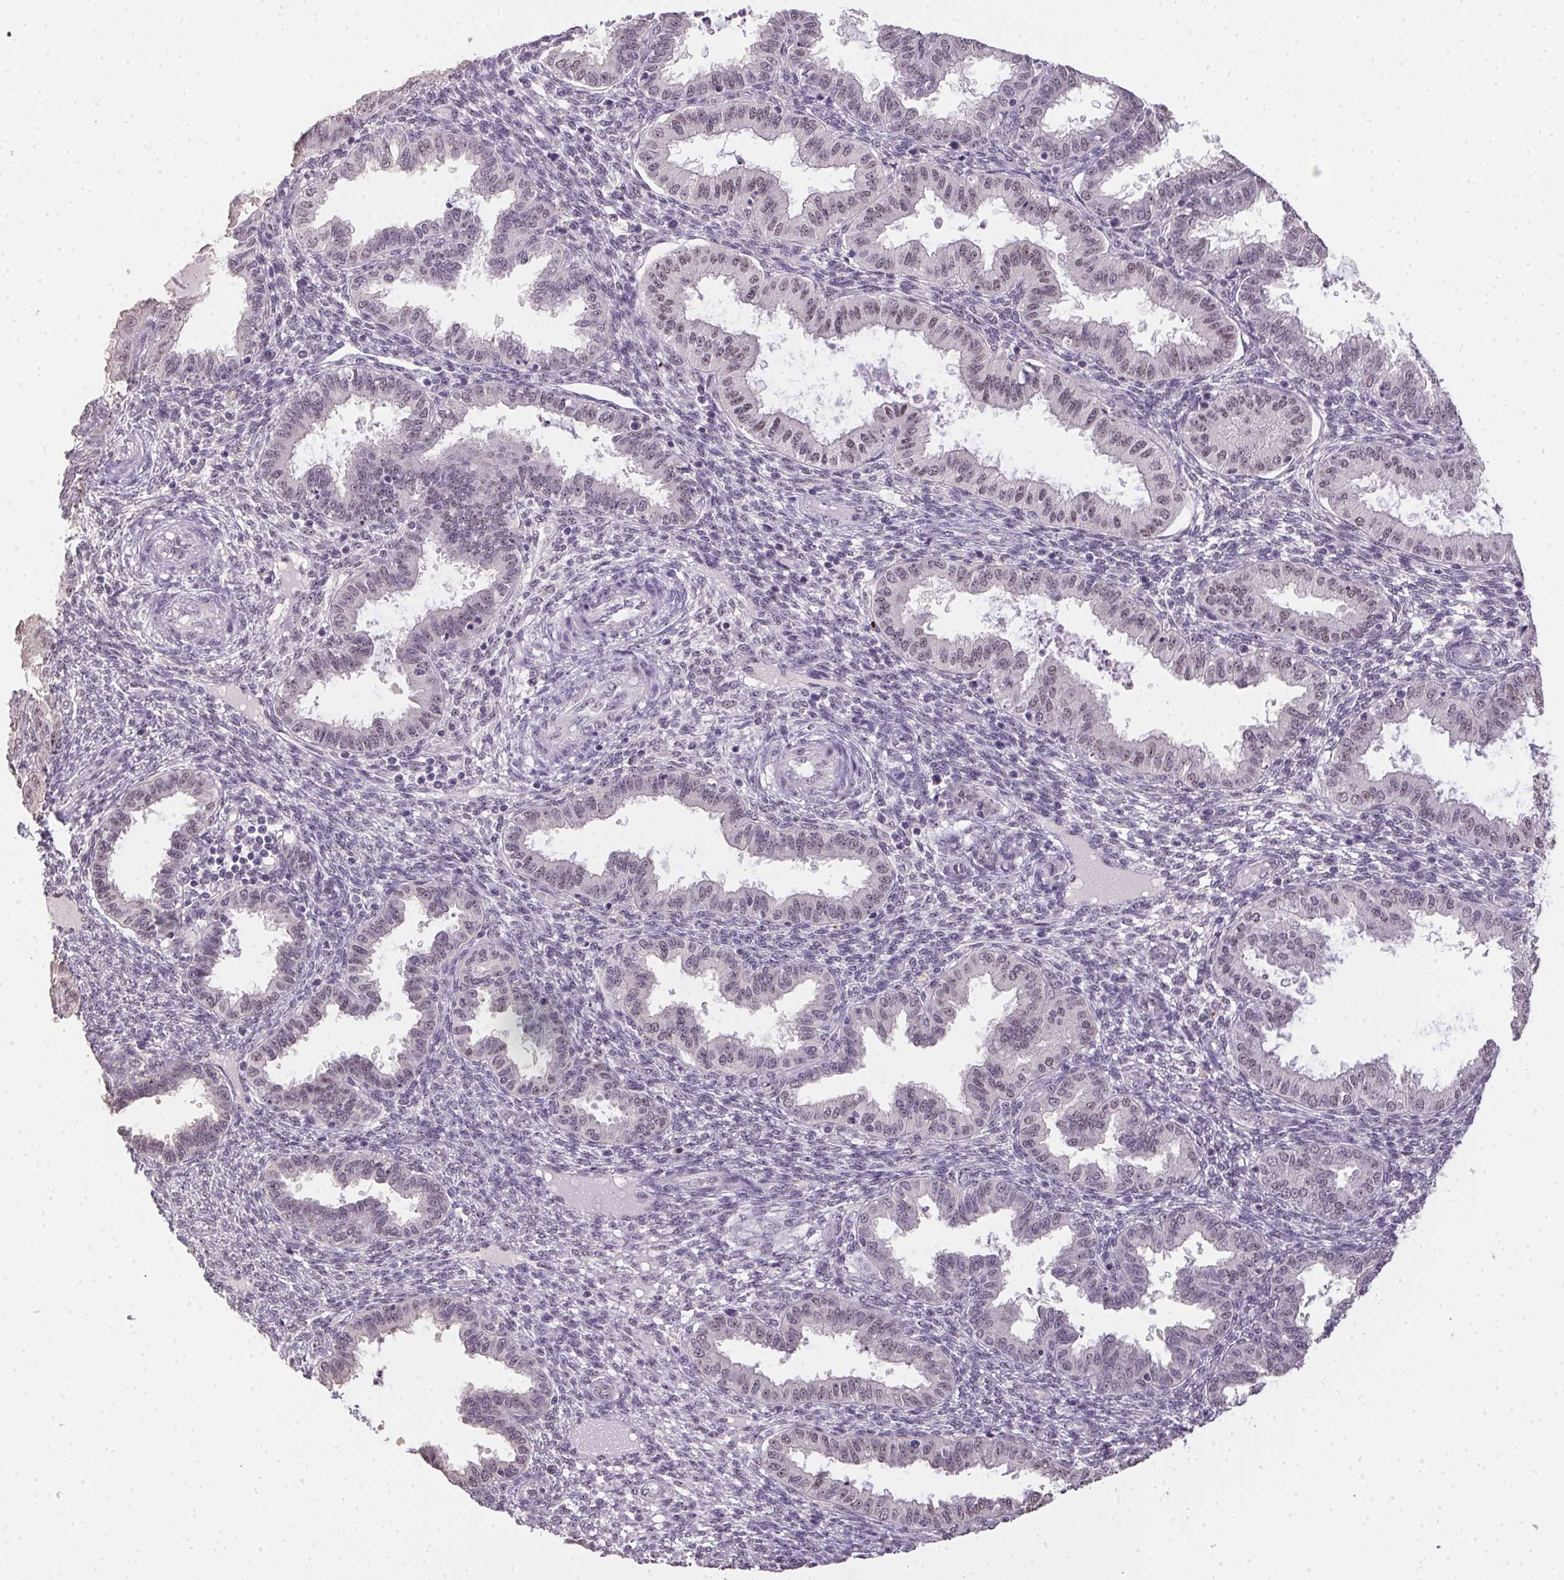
{"staining": {"intensity": "negative", "quantity": "none", "location": "none"}, "tissue": "endometrium", "cell_type": "Cells in endometrial stroma", "image_type": "normal", "snomed": [{"axis": "morphology", "description": "Normal tissue, NOS"}, {"axis": "topography", "description": "Endometrium"}], "caption": "IHC histopathology image of unremarkable human endometrium stained for a protein (brown), which demonstrates no staining in cells in endometrial stroma.", "gene": "BATF2", "patient": {"sex": "female", "age": 33}}